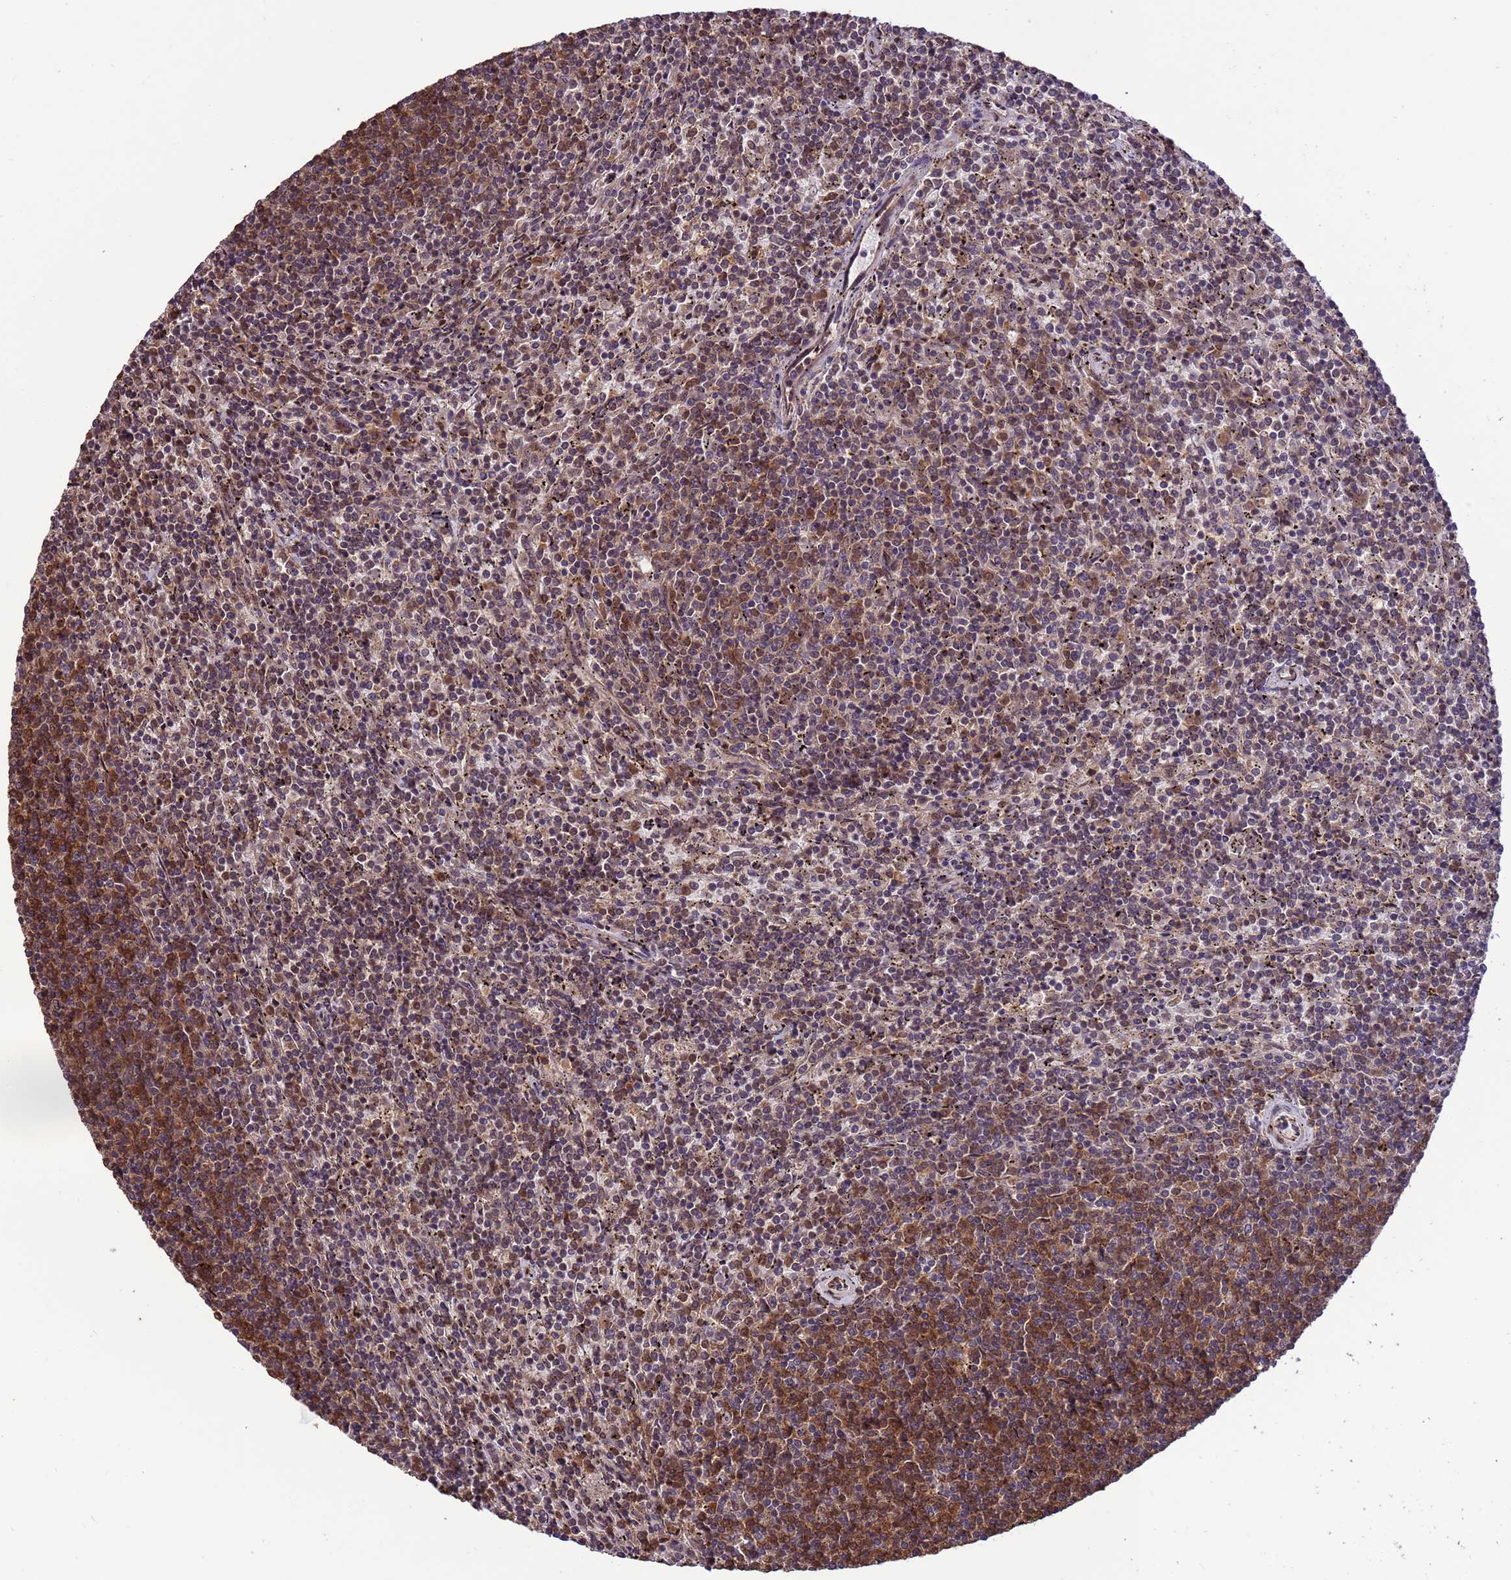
{"staining": {"intensity": "moderate", "quantity": ">75%", "location": "cytoplasmic/membranous,nuclear"}, "tissue": "lymphoma", "cell_type": "Tumor cells", "image_type": "cancer", "snomed": [{"axis": "morphology", "description": "Malignant lymphoma, non-Hodgkin's type, Low grade"}, {"axis": "topography", "description": "Spleen"}], "caption": "DAB (3,3'-diaminobenzidine) immunohistochemical staining of human low-grade malignant lymphoma, non-Hodgkin's type exhibits moderate cytoplasmic/membranous and nuclear protein expression in approximately >75% of tumor cells.", "gene": "VSTM4", "patient": {"sex": "female", "age": 50}}